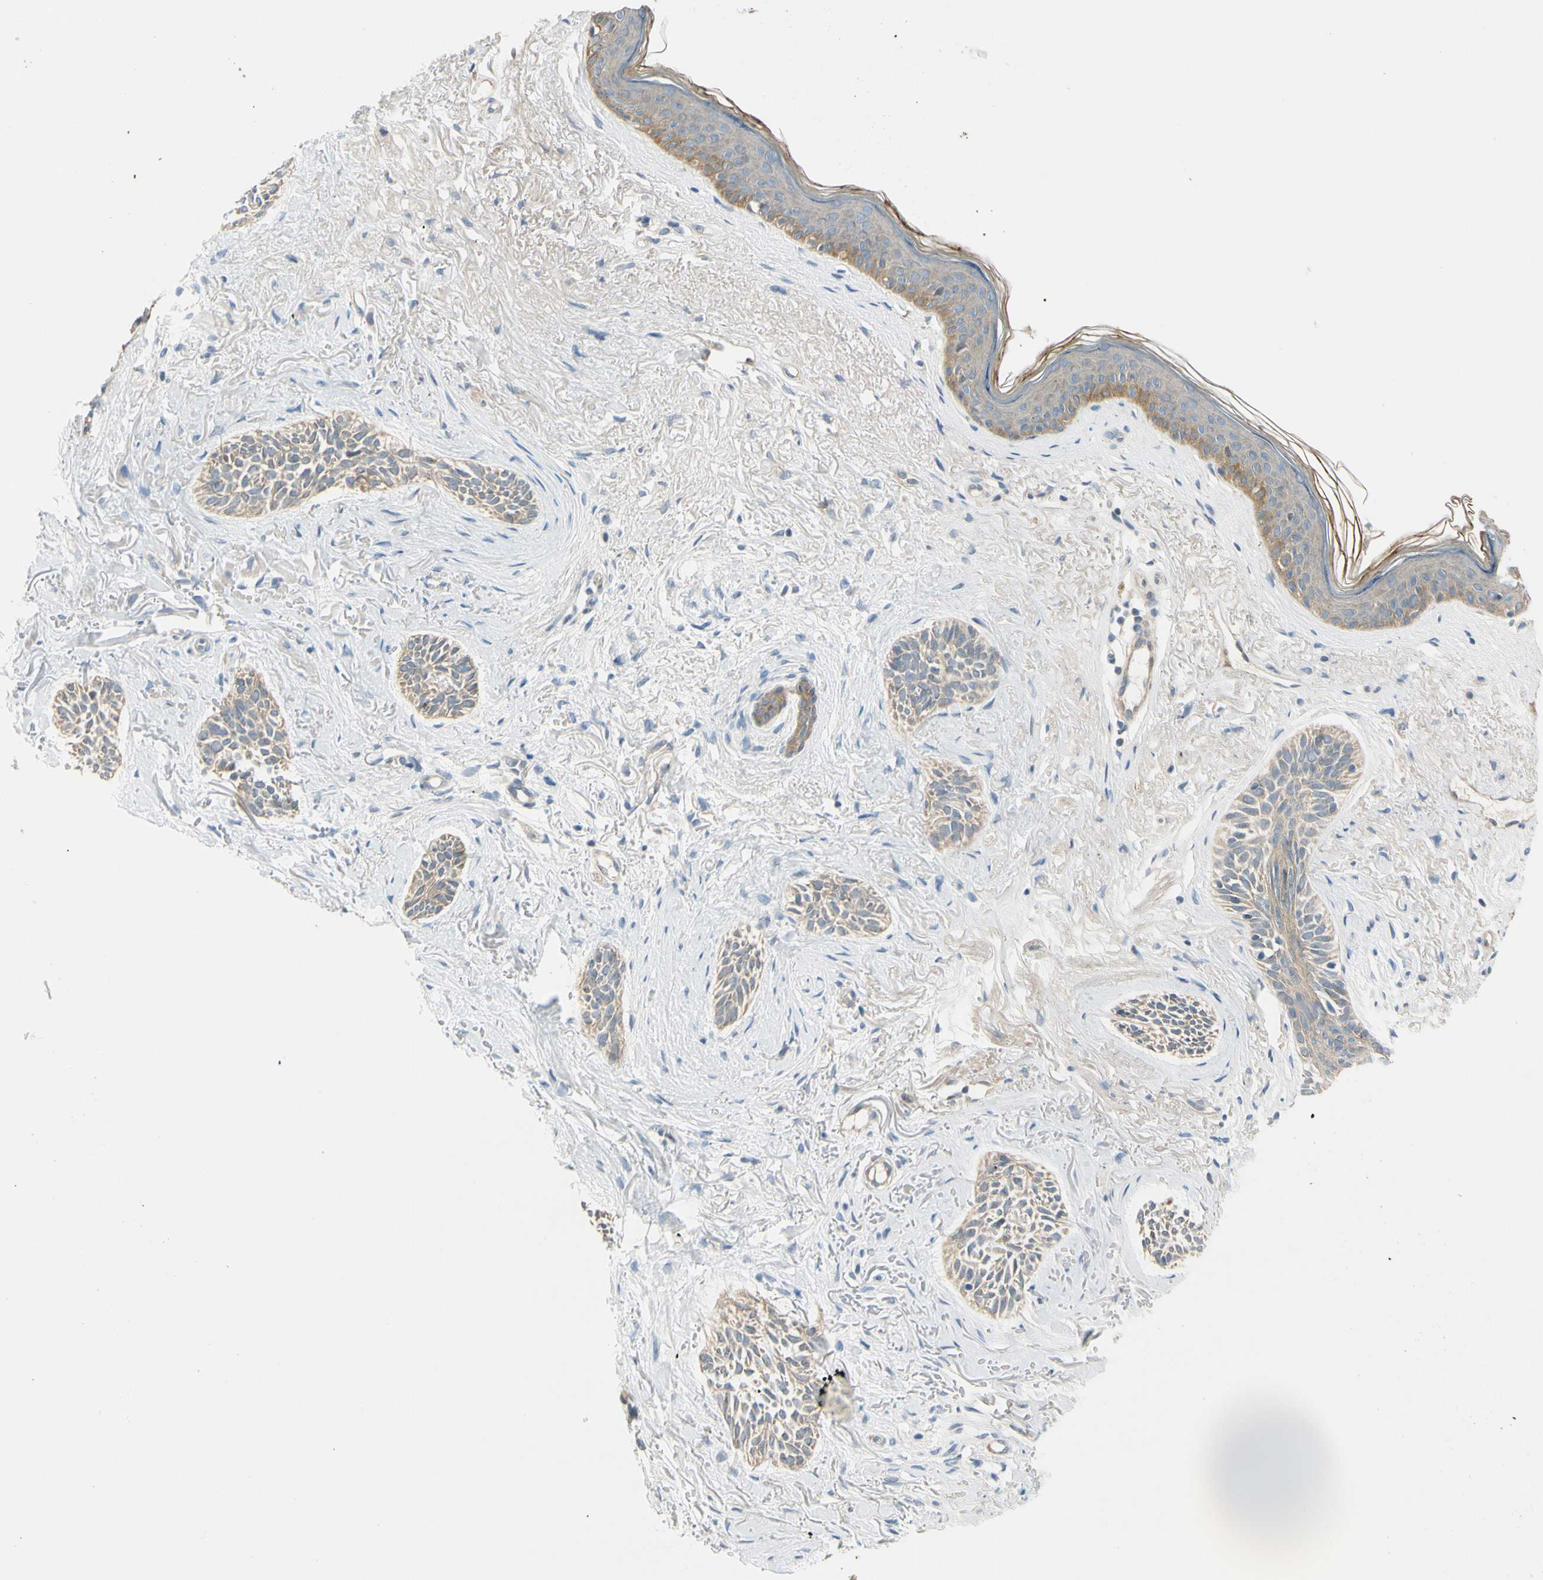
{"staining": {"intensity": "weak", "quantity": "25%-75%", "location": "cytoplasmic/membranous"}, "tissue": "skin cancer", "cell_type": "Tumor cells", "image_type": "cancer", "snomed": [{"axis": "morphology", "description": "Normal tissue, NOS"}, {"axis": "morphology", "description": "Basal cell carcinoma"}, {"axis": "topography", "description": "Skin"}], "caption": "Skin cancer (basal cell carcinoma) stained for a protein (brown) demonstrates weak cytoplasmic/membranous positive positivity in approximately 25%-75% of tumor cells.", "gene": "FHL2", "patient": {"sex": "female", "age": 84}}